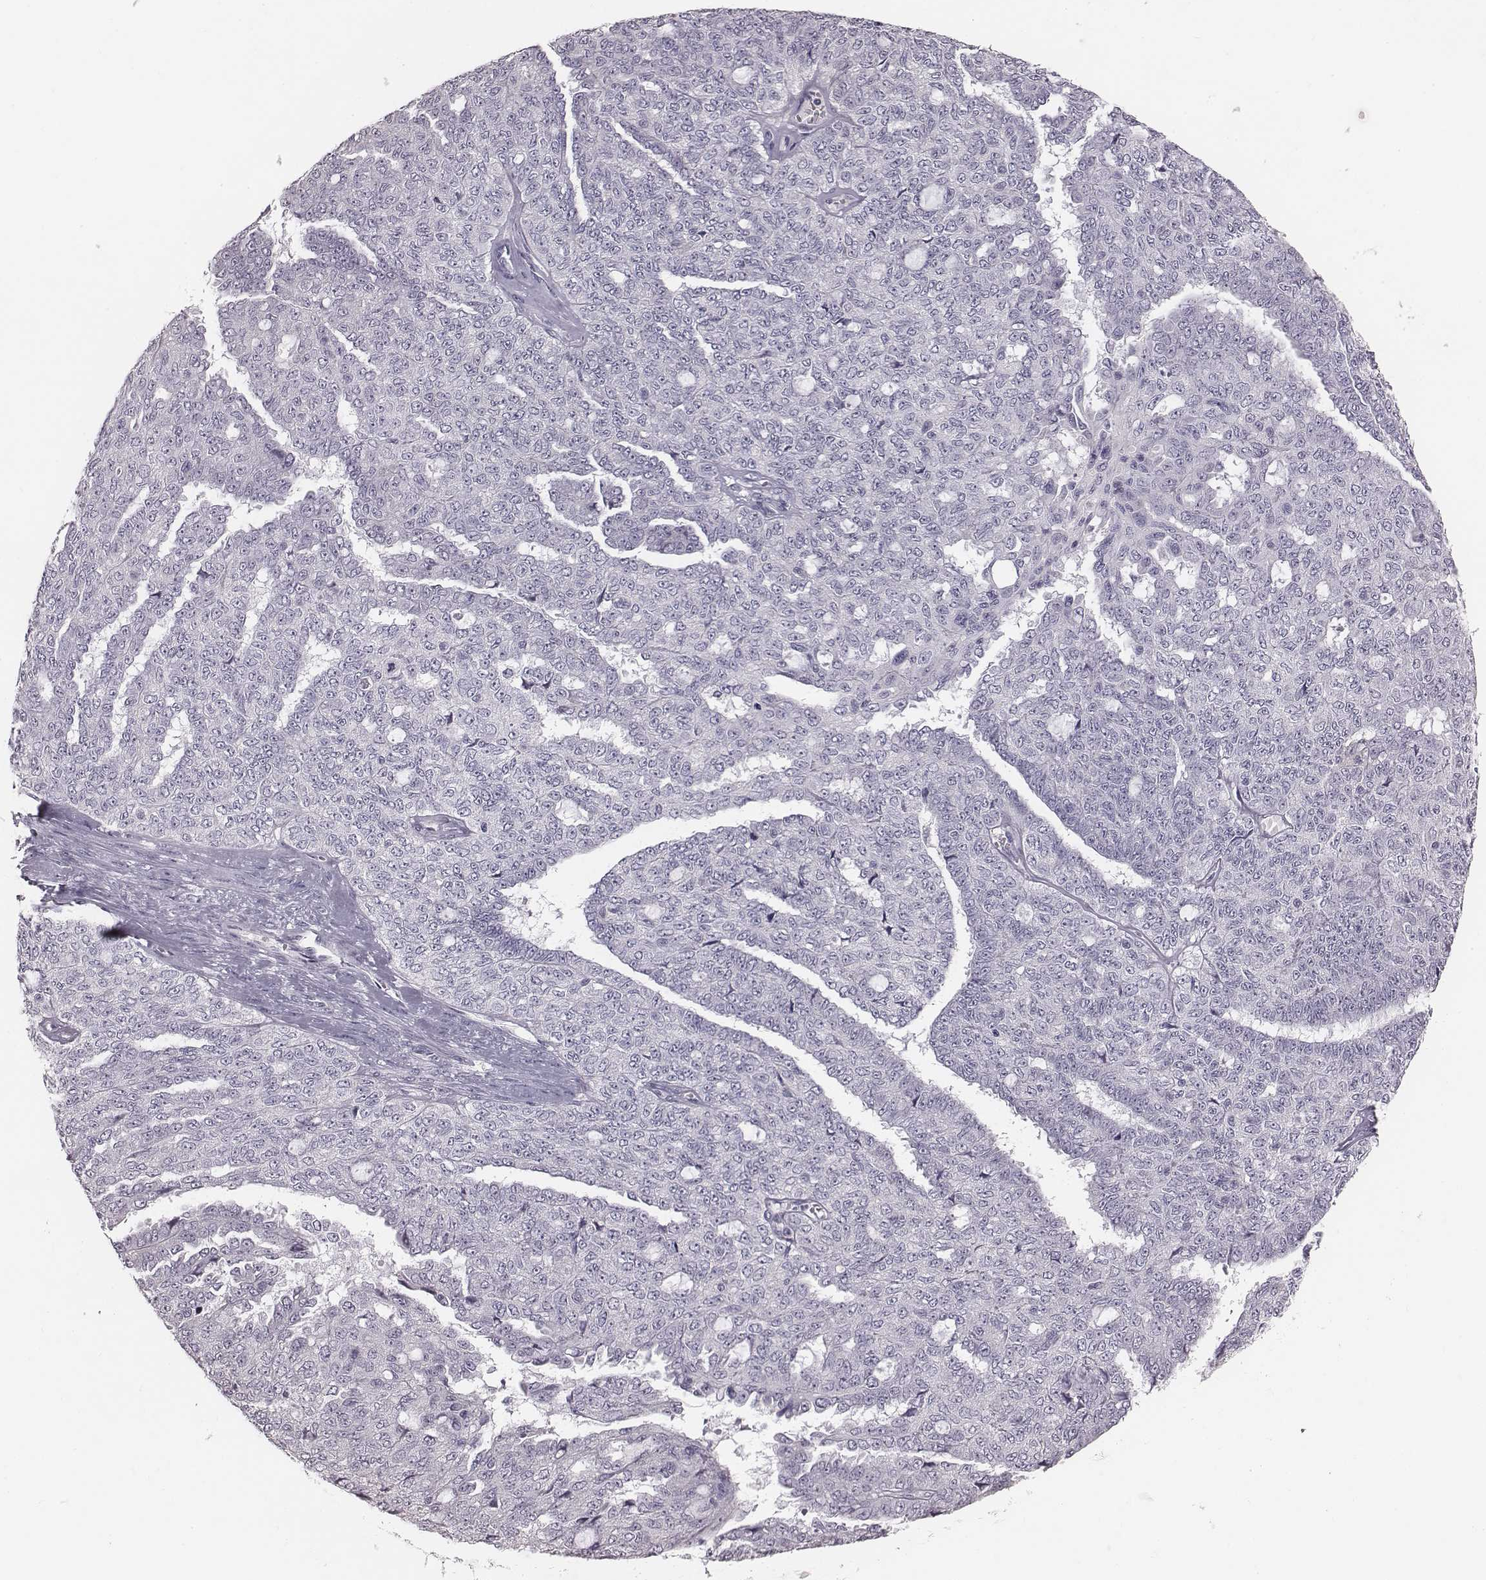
{"staining": {"intensity": "negative", "quantity": "none", "location": "none"}, "tissue": "ovarian cancer", "cell_type": "Tumor cells", "image_type": "cancer", "snomed": [{"axis": "morphology", "description": "Cystadenocarcinoma, serous, NOS"}, {"axis": "topography", "description": "Ovary"}], "caption": "The immunohistochemistry photomicrograph has no significant positivity in tumor cells of serous cystadenocarcinoma (ovarian) tissue.", "gene": "C6orf58", "patient": {"sex": "female", "age": 71}}